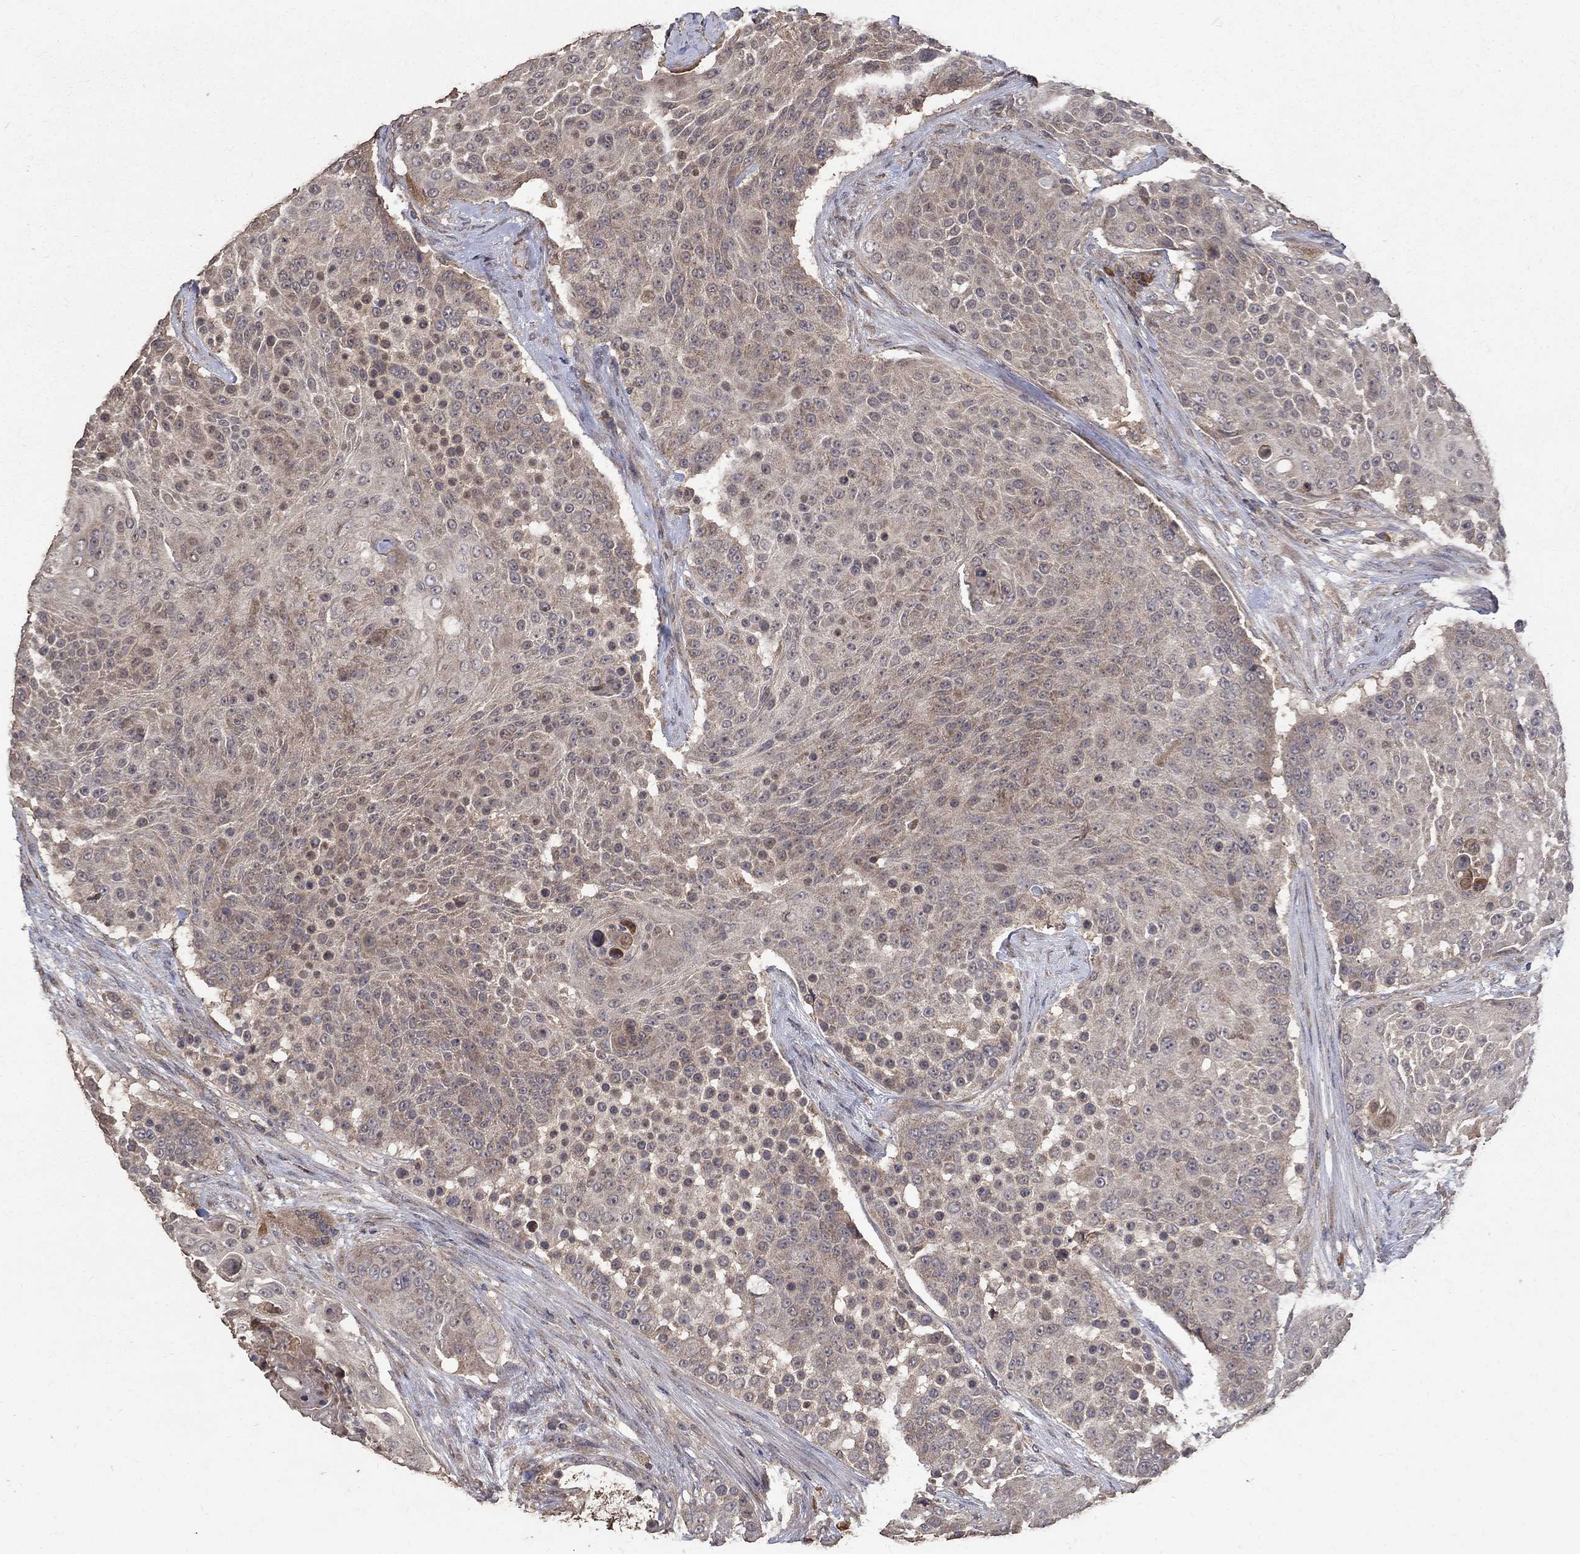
{"staining": {"intensity": "negative", "quantity": "none", "location": "none"}, "tissue": "urothelial cancer", "cell_type": "Tumor cells", "image_type": "cancer", "snomed": [{"axis": "morphology", "description": "Urothelial carcinoma, High grade"}, {"axis": "topography", "description": "Urinary bladder"}], "caption": "High power microscopy photomicrograph of an immunohistochemistry (IHC) image of high-grade urothelial carcinoma, revealing no significant expression in tumor cells.", "gene": "C17orf75", "patient": {"sex": "female", "age": 63}}